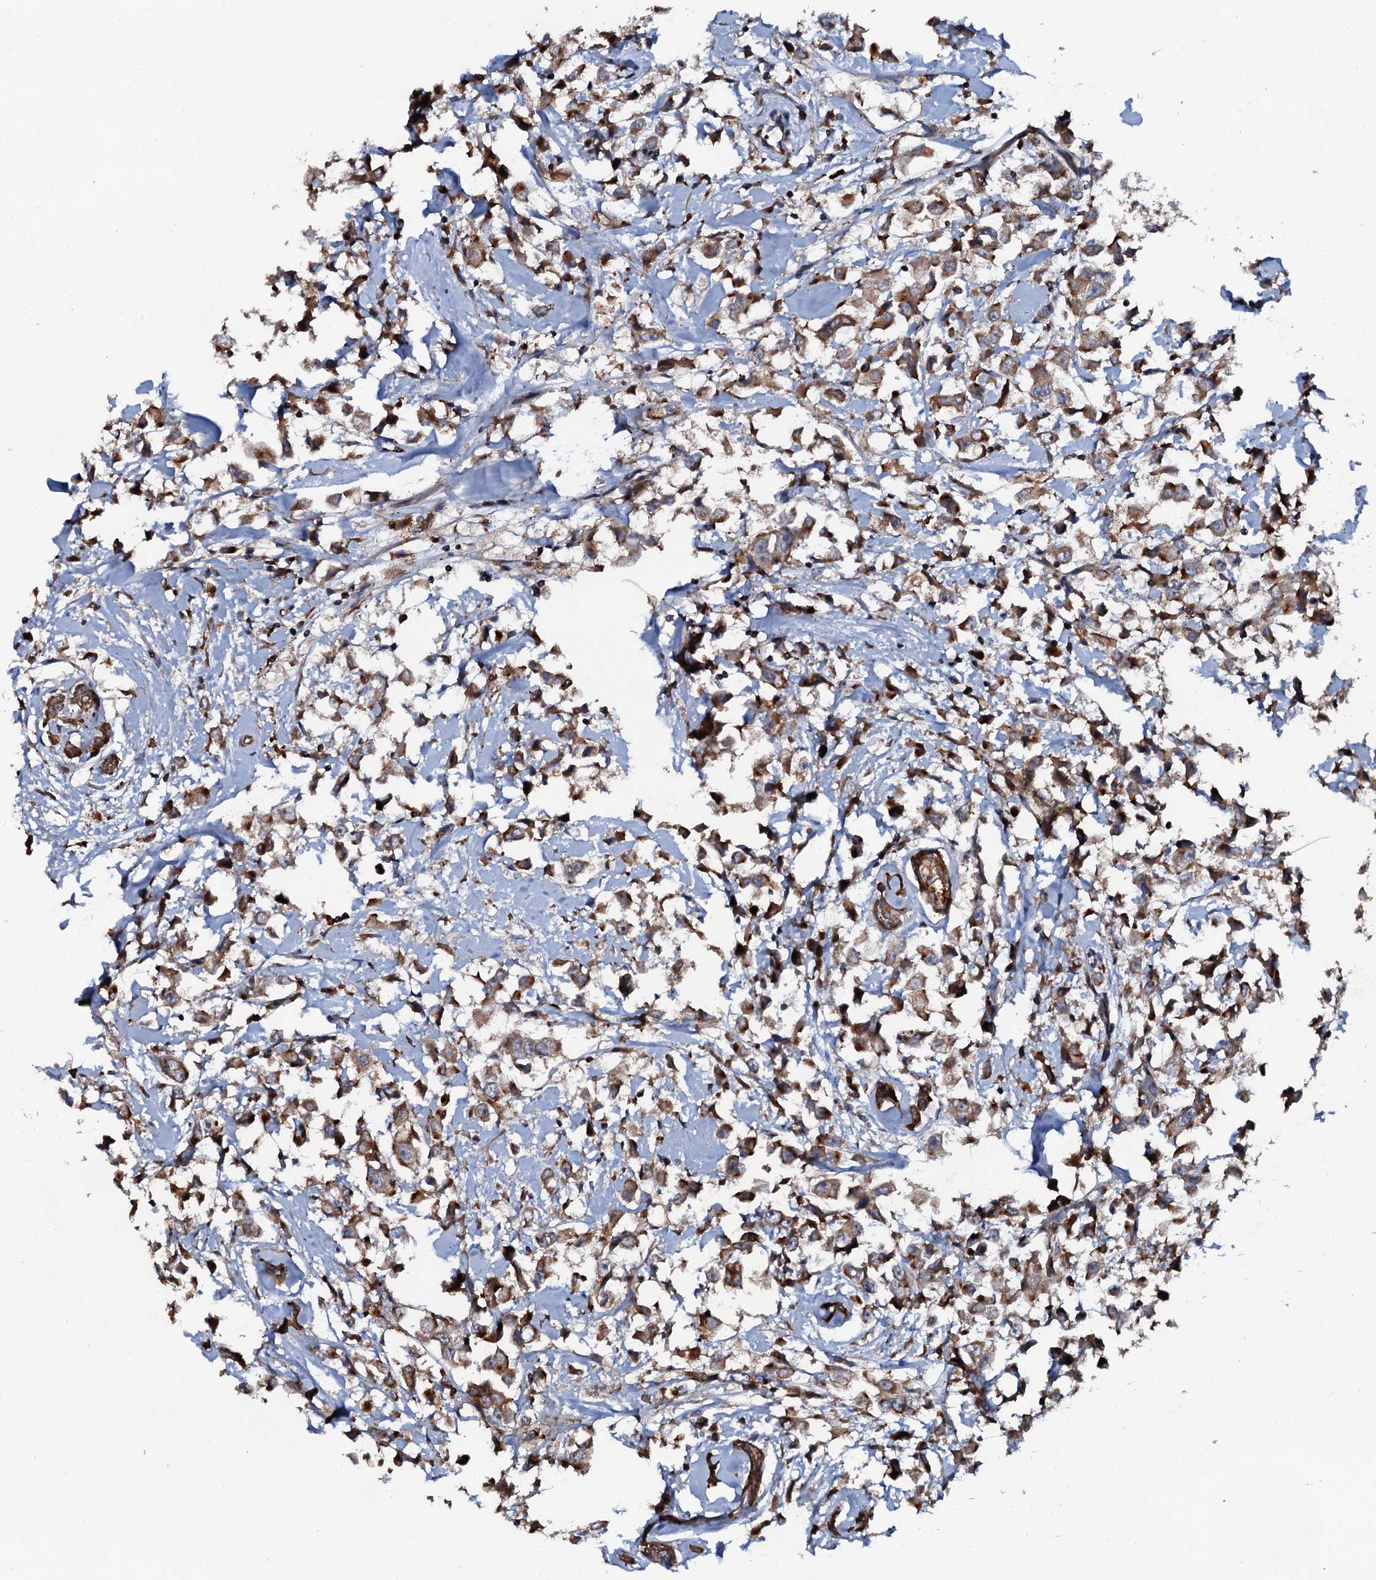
{"staining": {"intensity": "moderate", "quantity": ">75%", "location": "cytoplasmic/membranous"}, "tissue": "breast cancer", "cell_type": "Tumor cells", "image_type": "cancer", "snomed": [{"axis": "morphology", "description": "Duct carcinoma"}, {"axis": "topography", "description": "Breast"}], "caption": "Human breast infiltrating ductal carcinoma stained with a brown dye demonstrates moderate cytoplasmic/membranous positive staining in about >75% of tumor cells.", "gene": "VAMP8", "patient": {"sex": "female", "age": 61}}